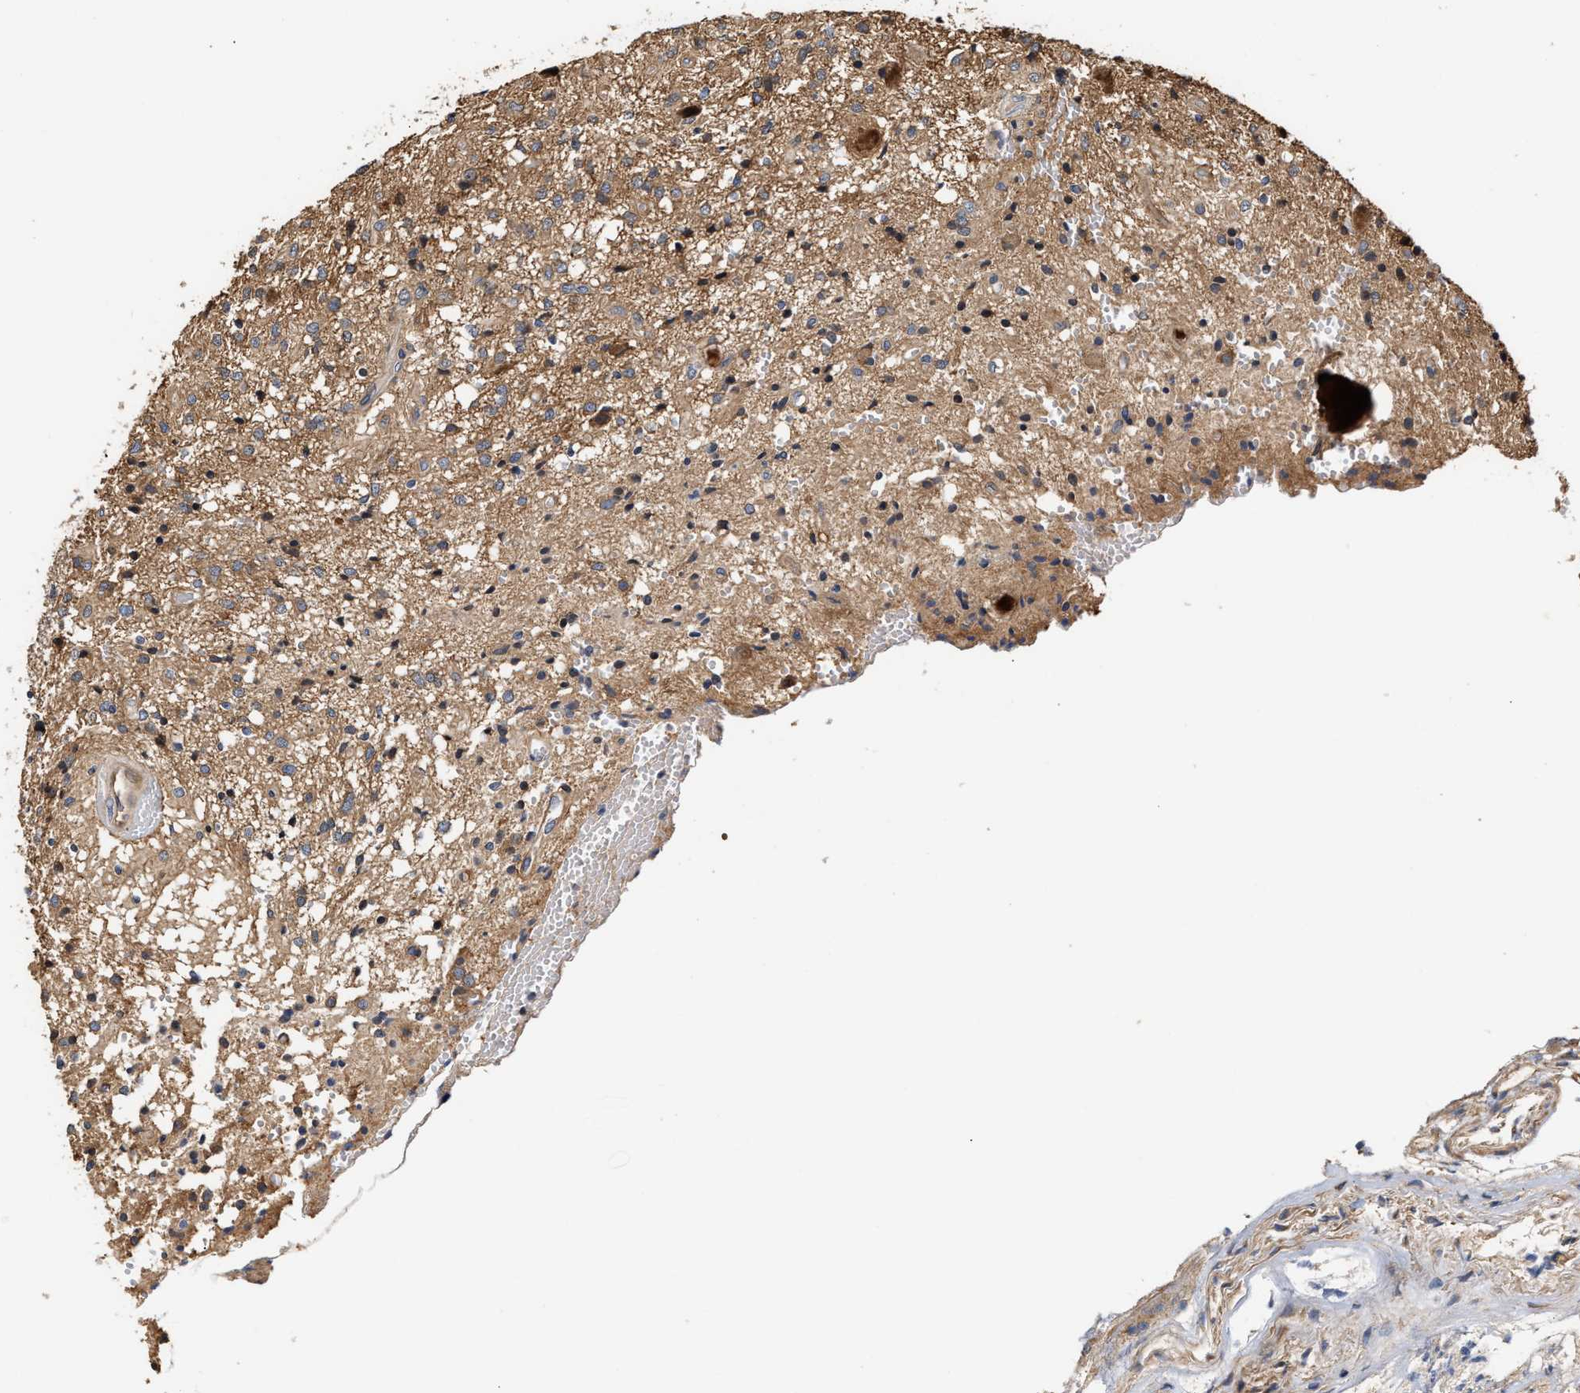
{"staining": {"intensity": "moderate", "quantity": "<25%", "location": "cytoplasmic/membranous"}, "tissue": "glioma", "cell_type": "Tumor cells", "image_type": "cancer", "snomed": [{"axis": "morphology", "description": "Glioma, malignant, High grade"}, {"axis": "topography", "description": "Brain"}], "caption": "High-magnification brightfield microscopy of malignant glioma (high-grade) stained with DAB (brown) and counterstained with hematoxylin (blue). tumor cells exhibit moderate cytoplasmic/membranous expression is seen in approximately<25% of cells.", "gene": "CLIP2", "patient": {"sex": "female", "age": 59}}